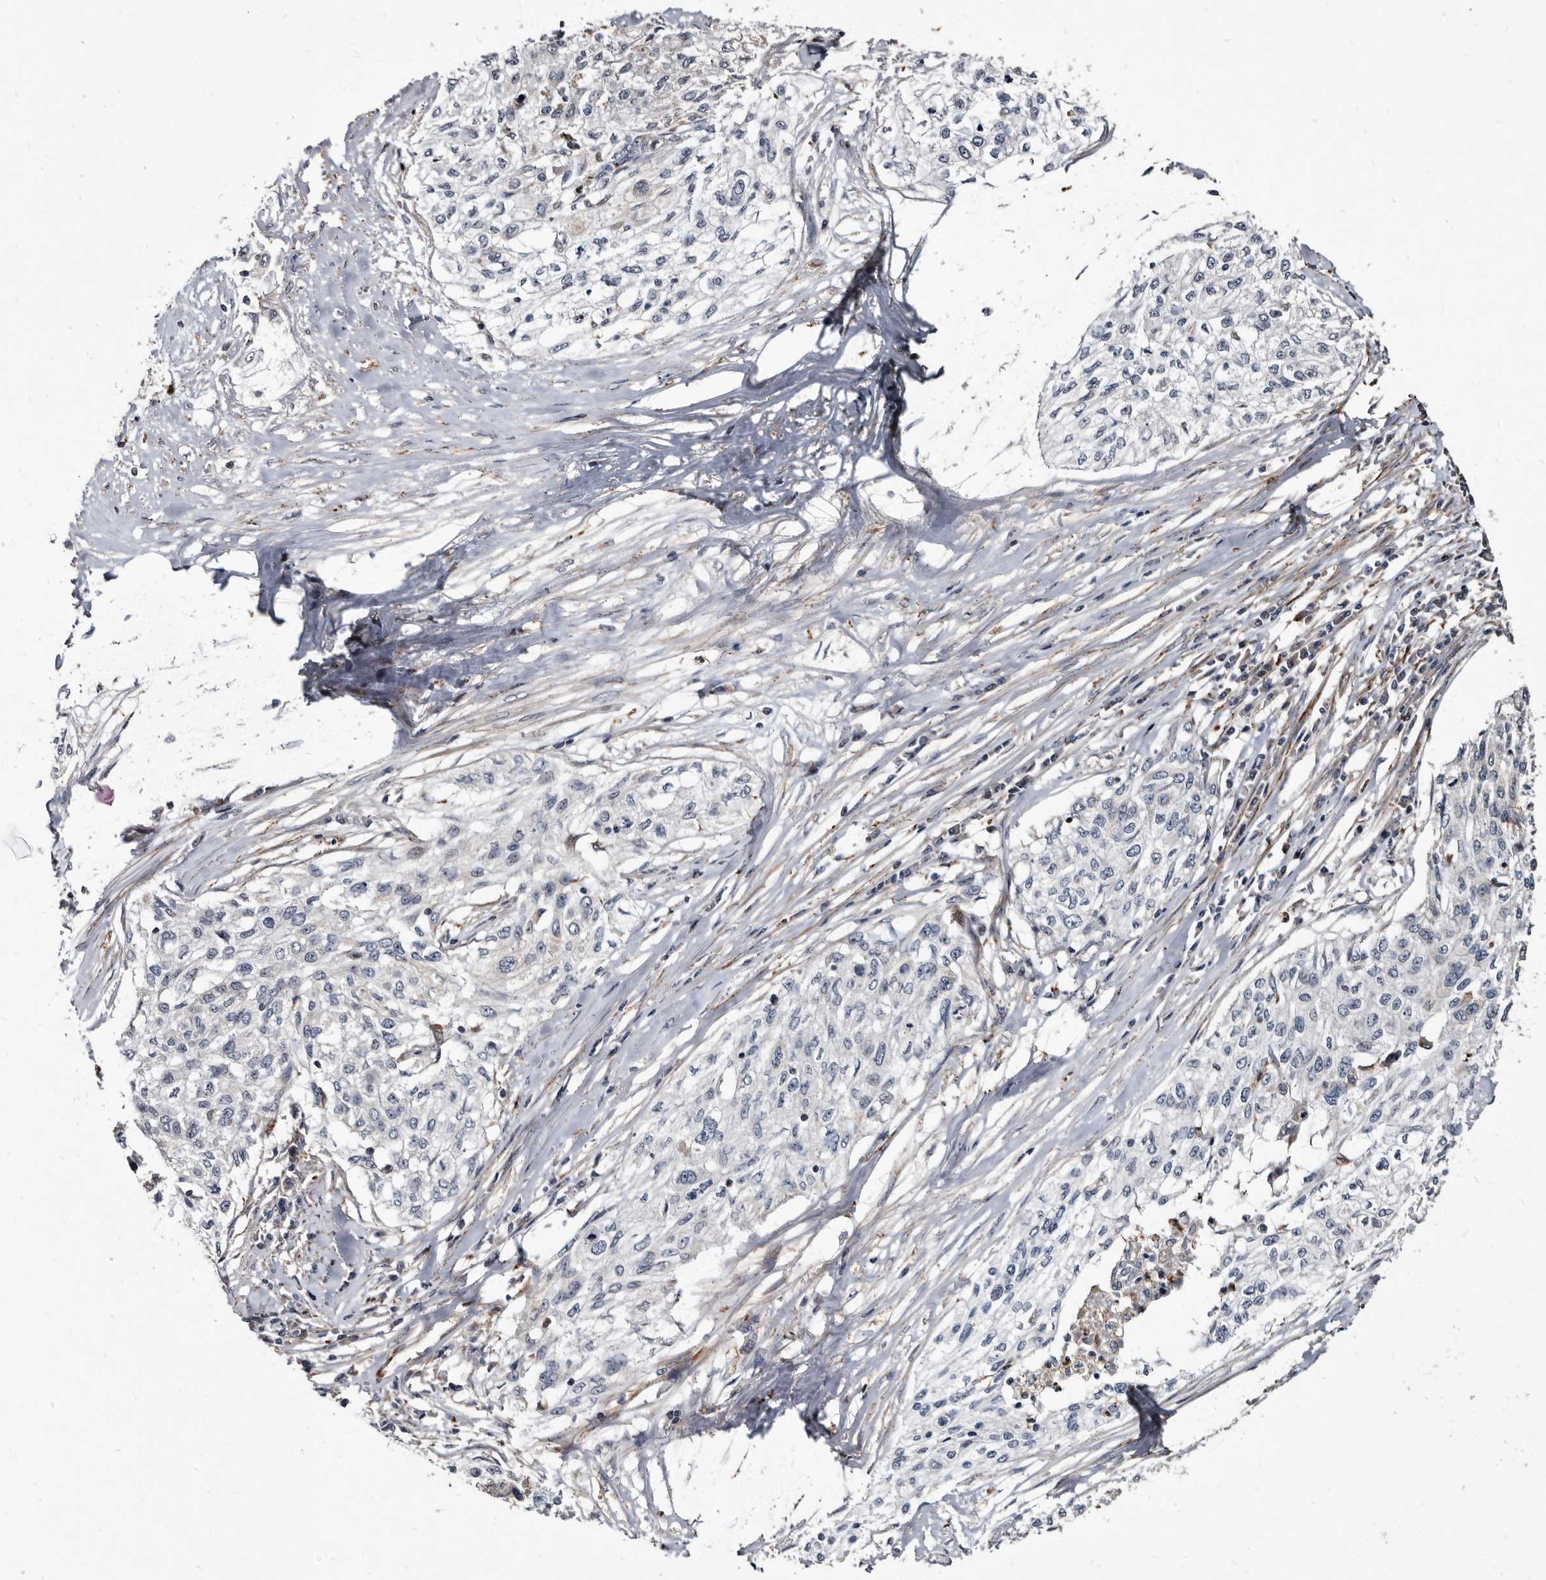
{"staining": {"intensity": "negative", "quantity": "none", "location": "none"}, "tissue": "cervical cancer", "cell_type": "Tumor cells", "image_type": "cancer", "snomed": [{"axis": "morphology", "description": "Squamous cell carcinoma, NOS"}, {"axis": "topography", "description": "Cervix"}], "caption": "The photomicrograph exhibits no staining of tumor cells in cervical squamous cell carcinoma.", "gene": "CTSA", "patient": {"sex": "female", "age": 57}}